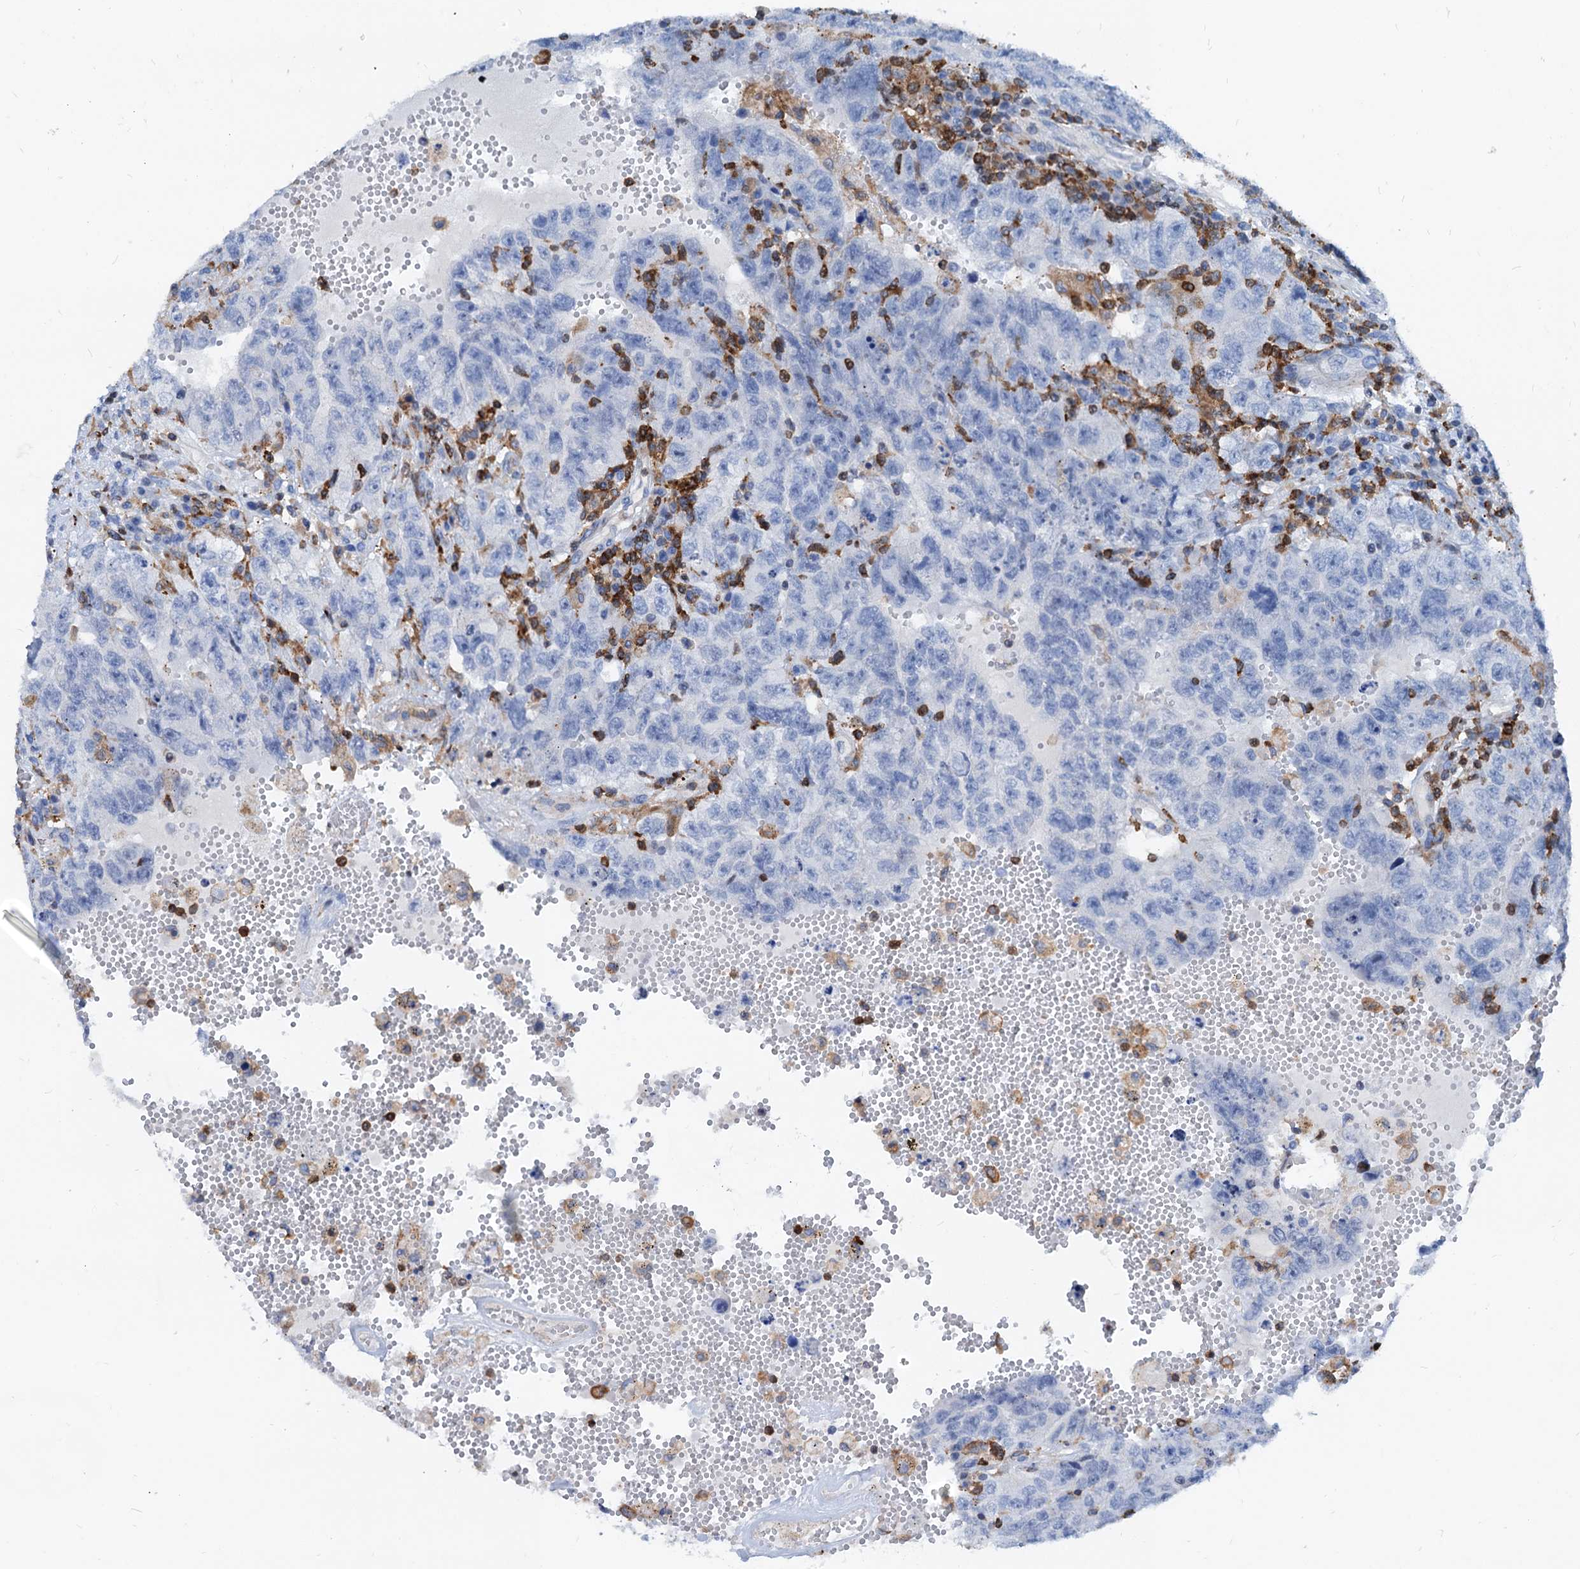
{"staining": {"intensity": "negative", "quantity": "none", "location": "none"}, "tissue": "testis cancer", "cell_type": "Tumor cells", "image_type": "cancer", "snomed": [{"axis": "morphology", "description": "Carcinoma, Embryonal, NOS"}, {"axis": "topography", "description": "Testis"}], "caption": "Immunohistochemistry (IHC) of testis cancer displays no expression in tumor cells. Nuclei are stained in blue.", "gene": "LCP2", "patient": {"sex": "male", "age": 26}}